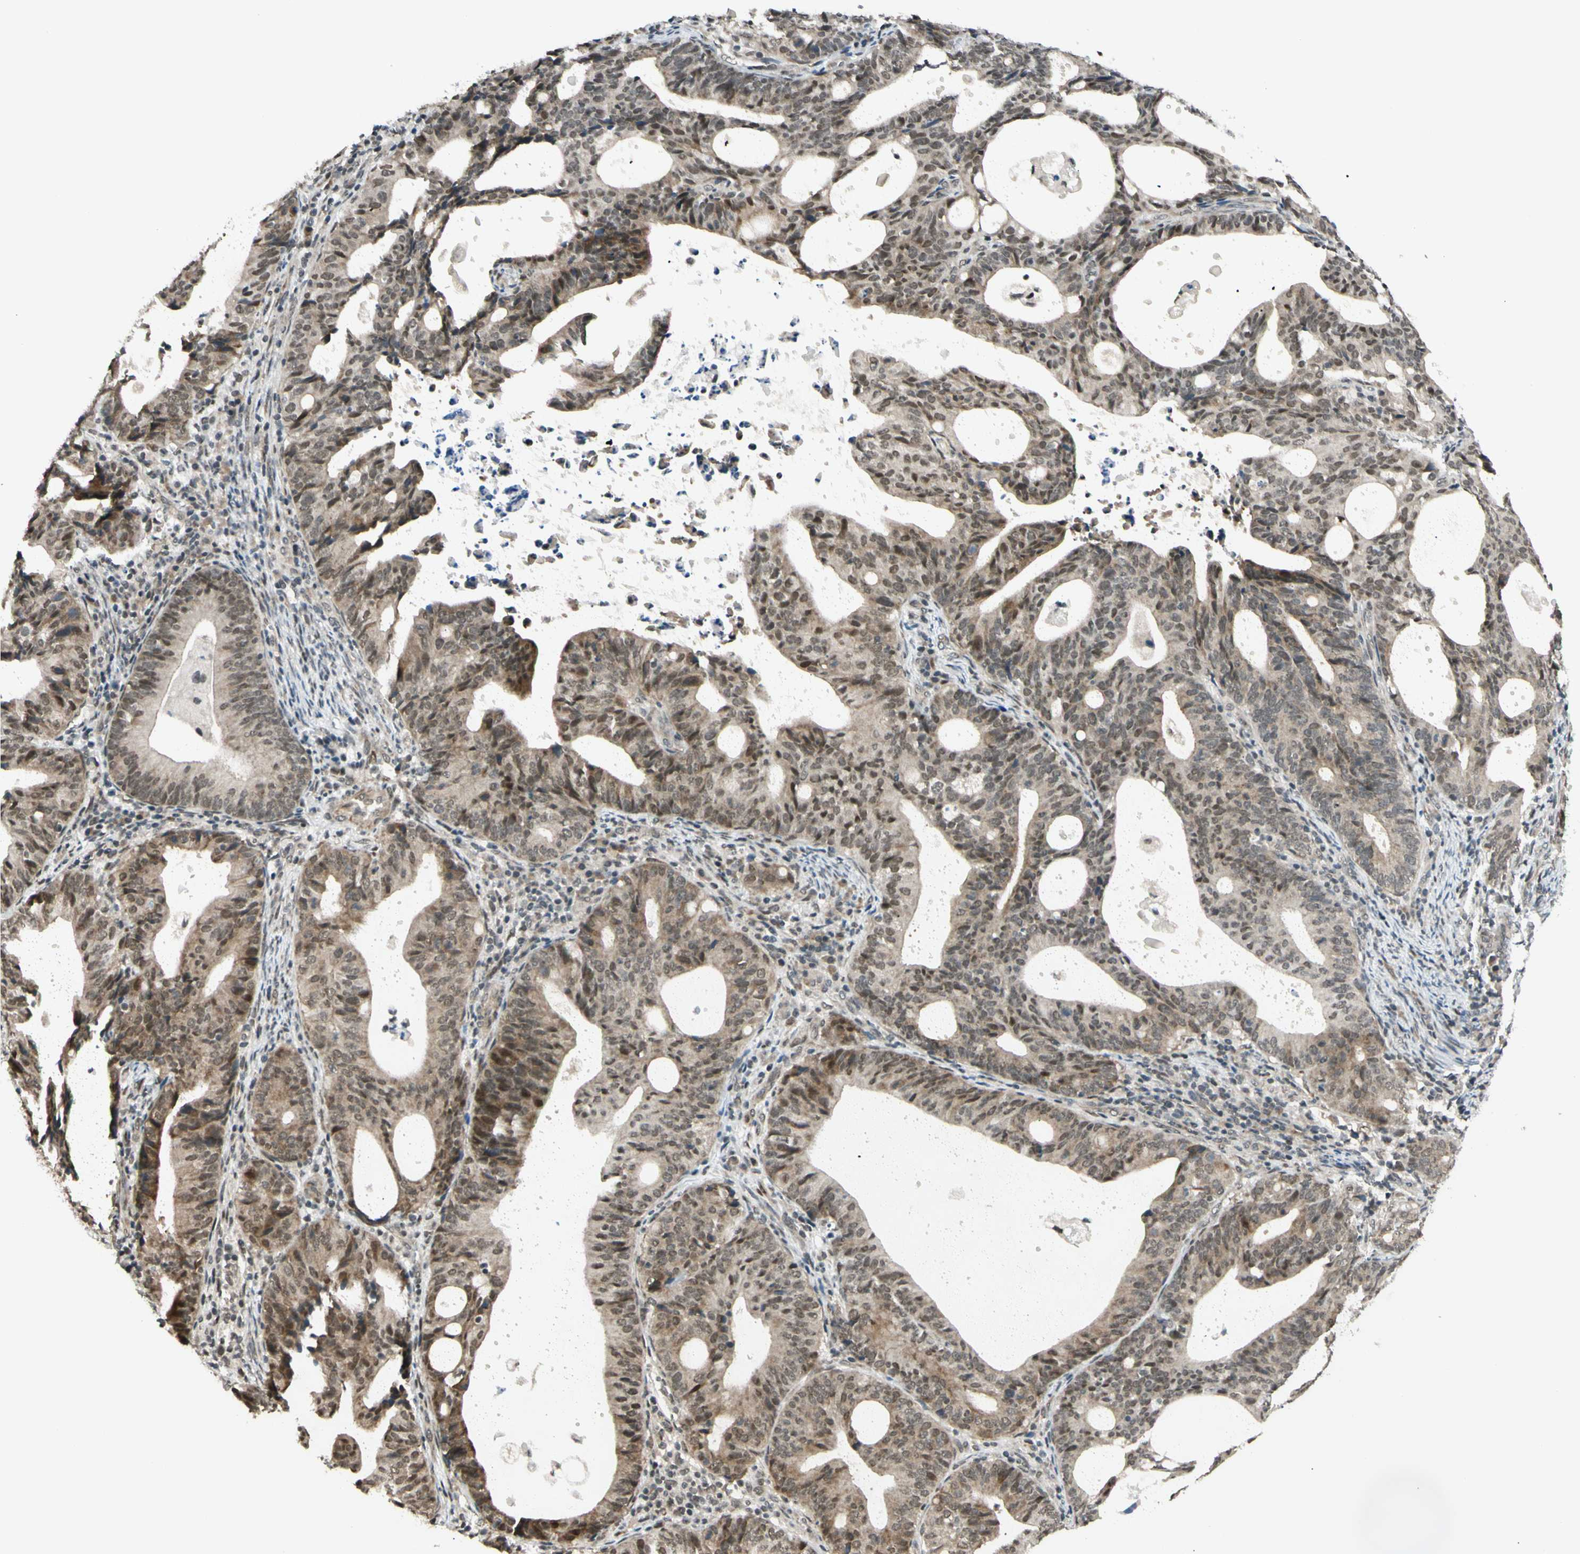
{"staining": {"intensity": "weak", "quantity": ">75%", "location": "cytoplasmic/membranous,nuclear"}, "tissue": "endometrial cancer", "cell_type": "Tumor cells", "image_type": "cancer", "snomed": [{"axis": "morphology", "description": "Adenocarcinoma, NOS"}, {"axis": "topography", "description": "Uterus"}], "caption": "High-magnification brightfield microscopy of adenocarcinoma (endometrial) stained with DAB (3,3'-diaminobenzidine) (brown) and counterstained with hematoxylin (blue). tumor cells exhibit weak cytoplasmic/membranous and nuclear positivity is identified in approximately>75% of cells. (DAB IHC with brightfield microscopy, high magnification).", "gene": "BRMS1", "patient": {"sex": "female", "age": 83}}